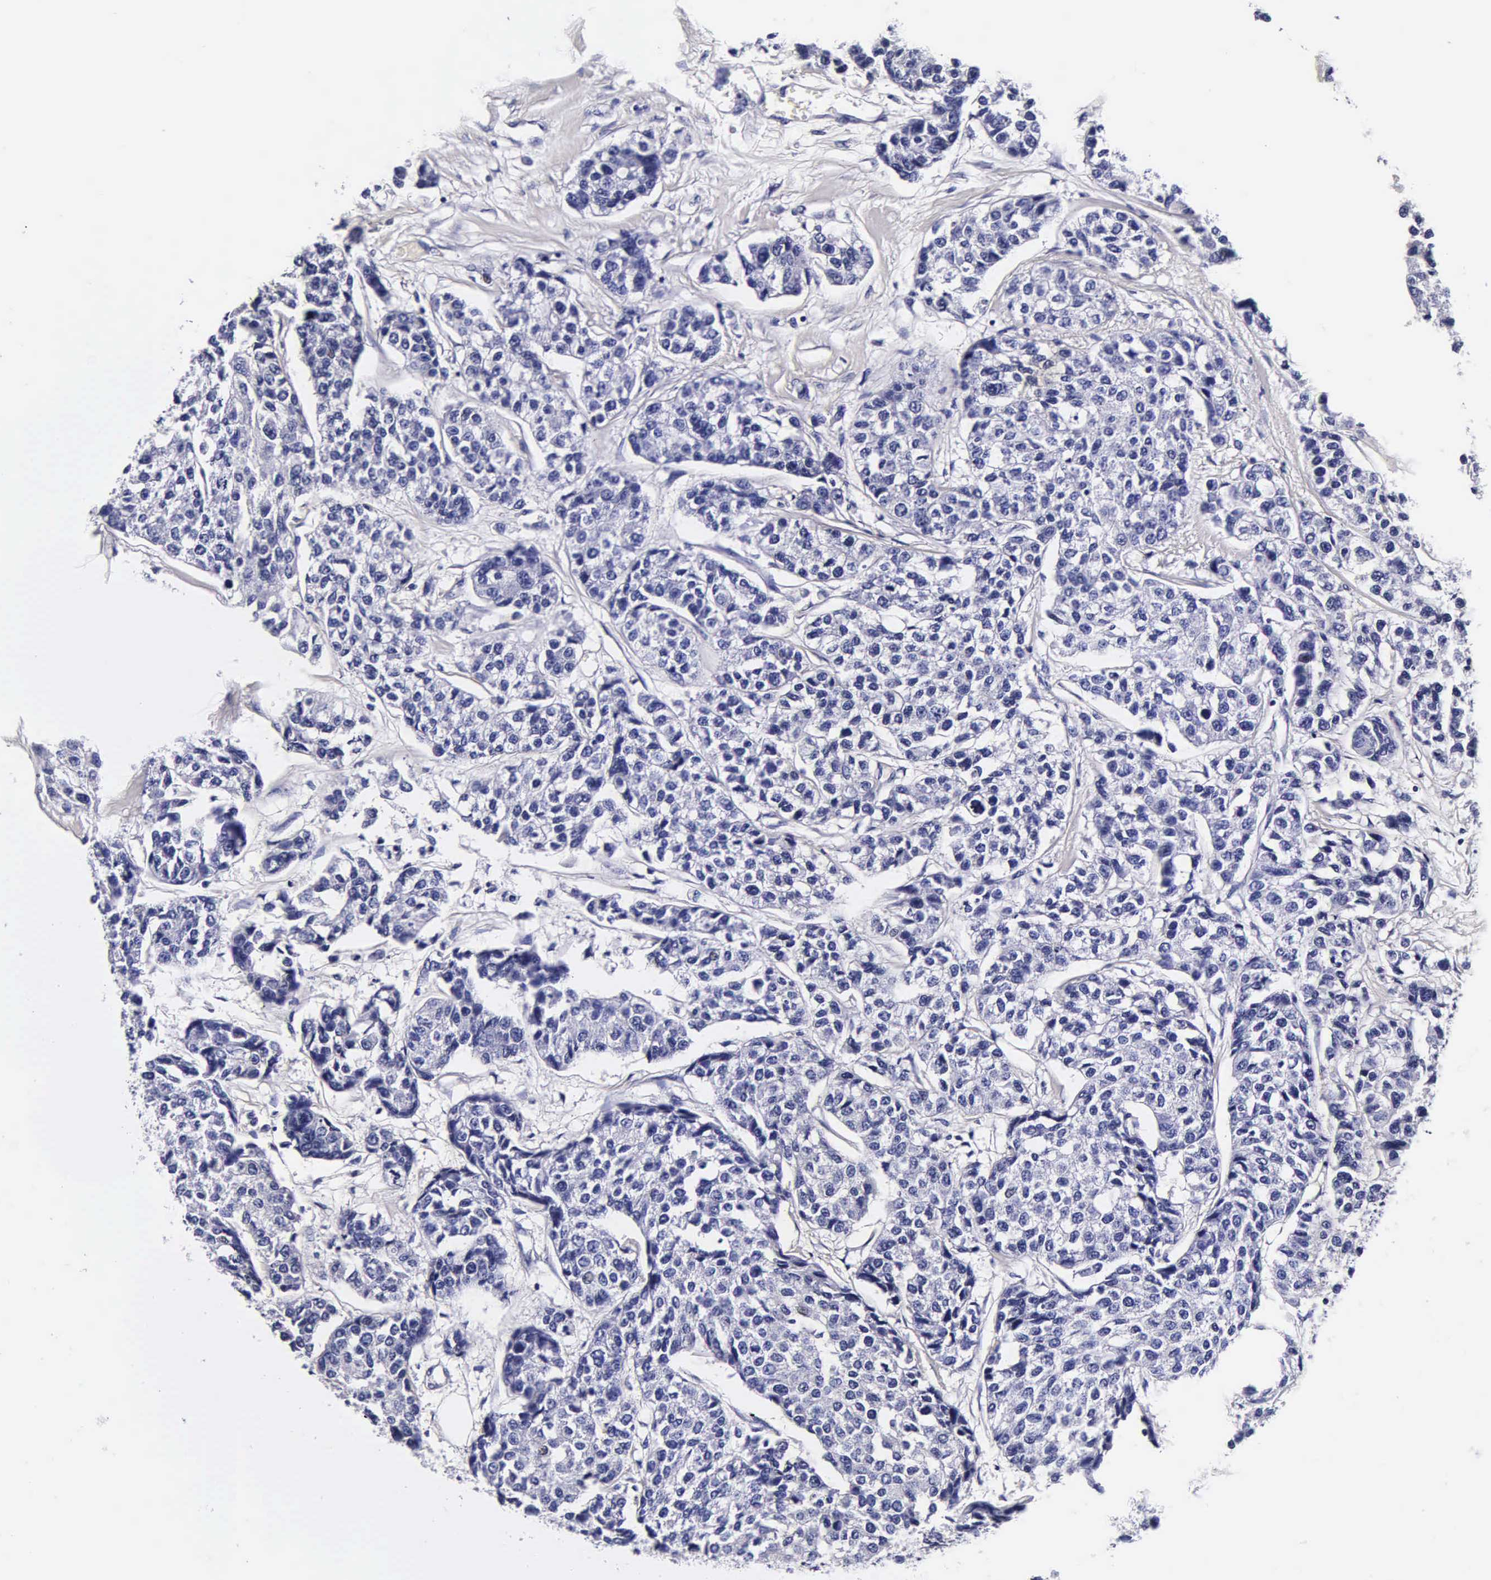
{"staining": {"intensity": "negative", "quantity": "none", "location": "none"}, "tissue": "breast cancer", "cell_type": "Tumor cells", "image_type": "cancer", "snomed": [{"axis": "morphology", "description": "Duct carcinoma"}, {"axis": "topography", "description": "Breast"}], "caption": "The immunohistochemistry image has no significant staining in tumor cells of breast cancer tissue. Brightfield microscopy of IHC stained with DAB (brown) and hematoxylin (blue), captured at high magnification.", "gene": "IAPP", "patient": {"sex": "female", "age": 51}}